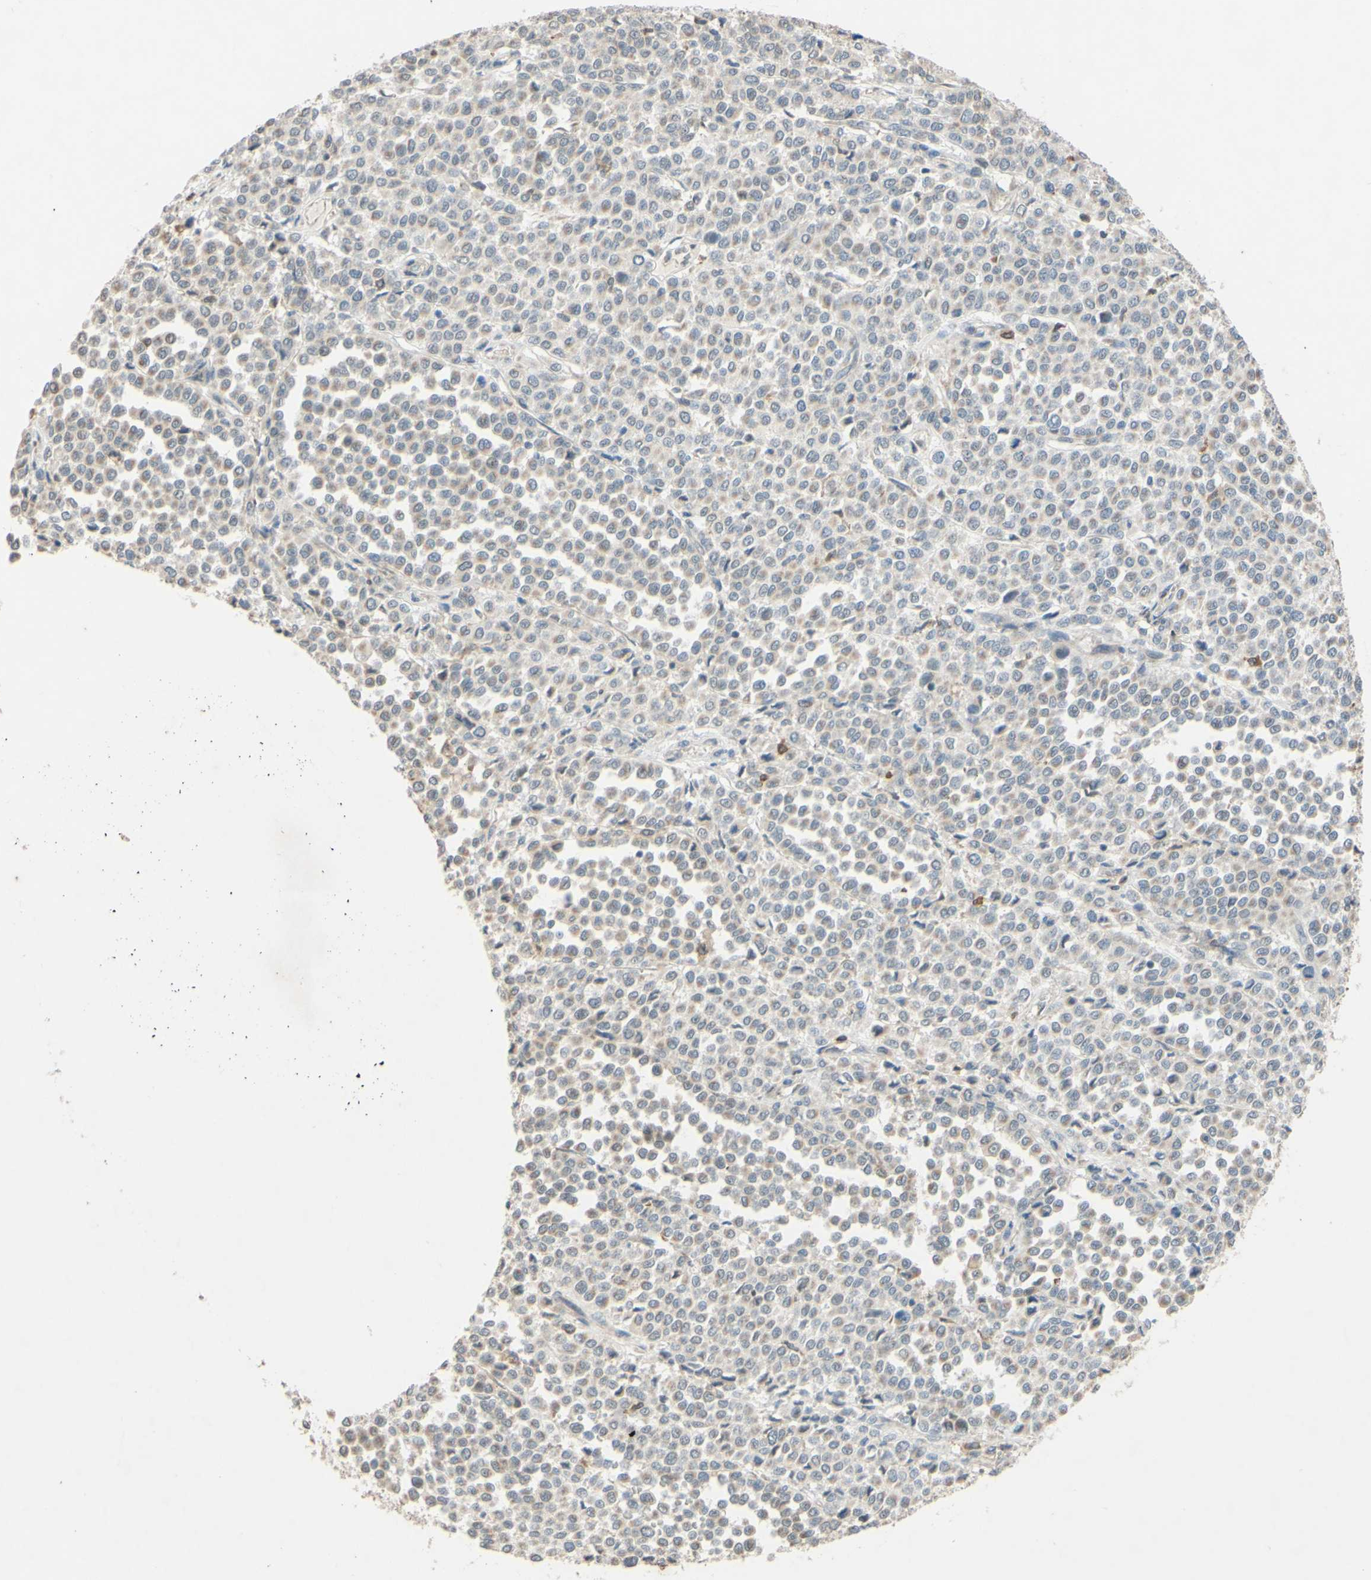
{"staining": {"intensity": "weak", "quantity": "25%-75%", "location": "cytoplasmic/membranous"}, "tissue": "melanoma", "cell_type": "Tumor cells", "image_type": "cancer", "snomed": [{"axis": "morphology", "description": "Malignant melanoma, Metastatic site"}, {"axis": "topography", "description": "Pancreas"}], "caption": "Immunohistochemical staining of human malignant melanoma (metastatic site) exhibits low levels of weak cytoplasmic/membranous positivity in approximately 25%-75% of tumor cells.", "gene": "GATA1", "patient": {"sex": "female", "age": 30}}